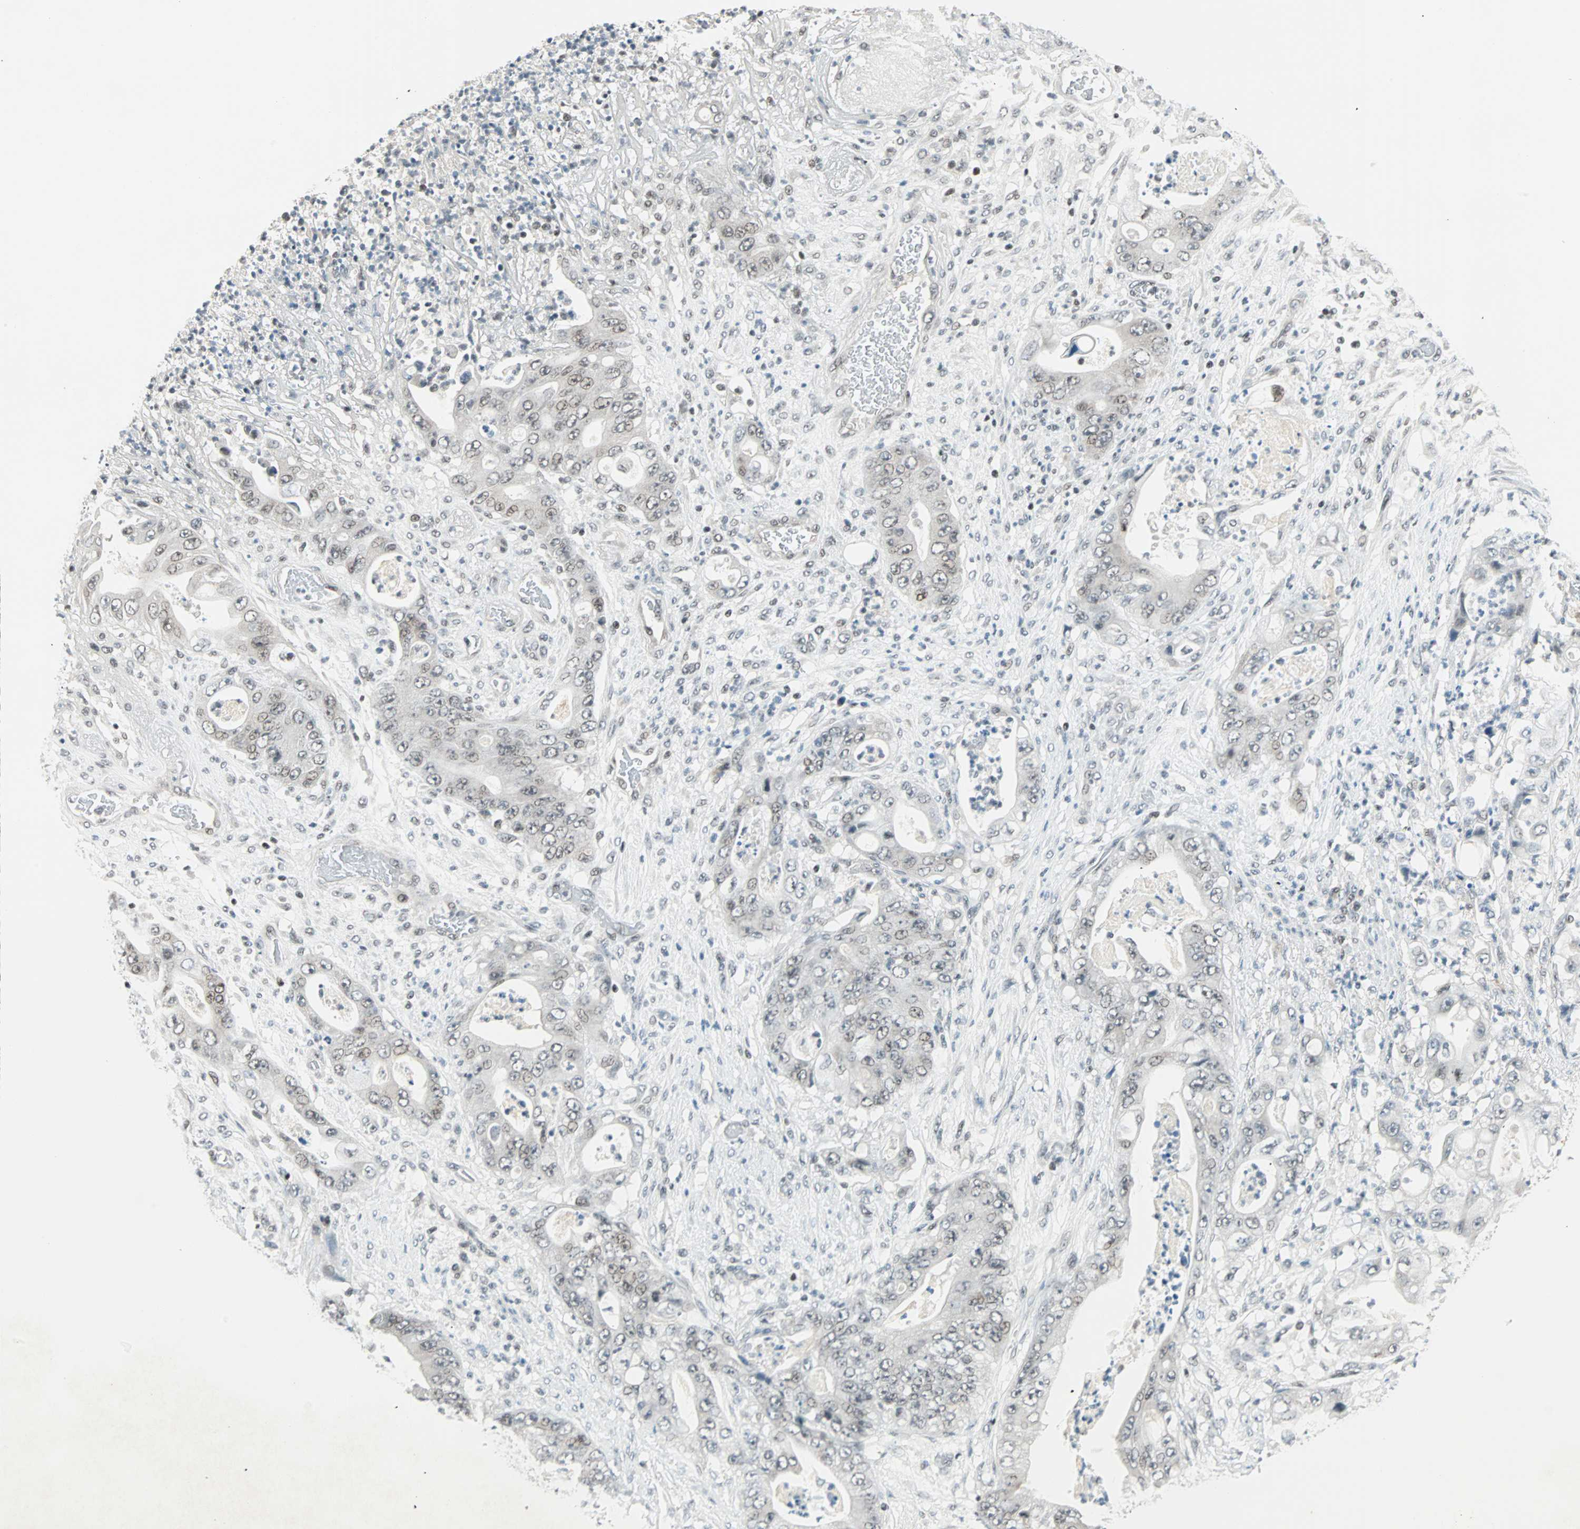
{"staining": {"intensity": "weak", "quantity": "25%-75%", "location": "nuclear"}, "tissue": "stomach cancer", "cell_type": "Tumor cells", "image_type": "cancer", "snomed": [{"axis": "morphology", "description": "Adenocarcinoma, NOS"}, {"axis": "topography", "description": "Stomach"}], "caption": "Stomach cancer tissue demonstrates weak nuclear expression in approximately 25%-75% of tumor cells", "gene": "SIN3A", "patient": {"sex": "female", "age": 73}}